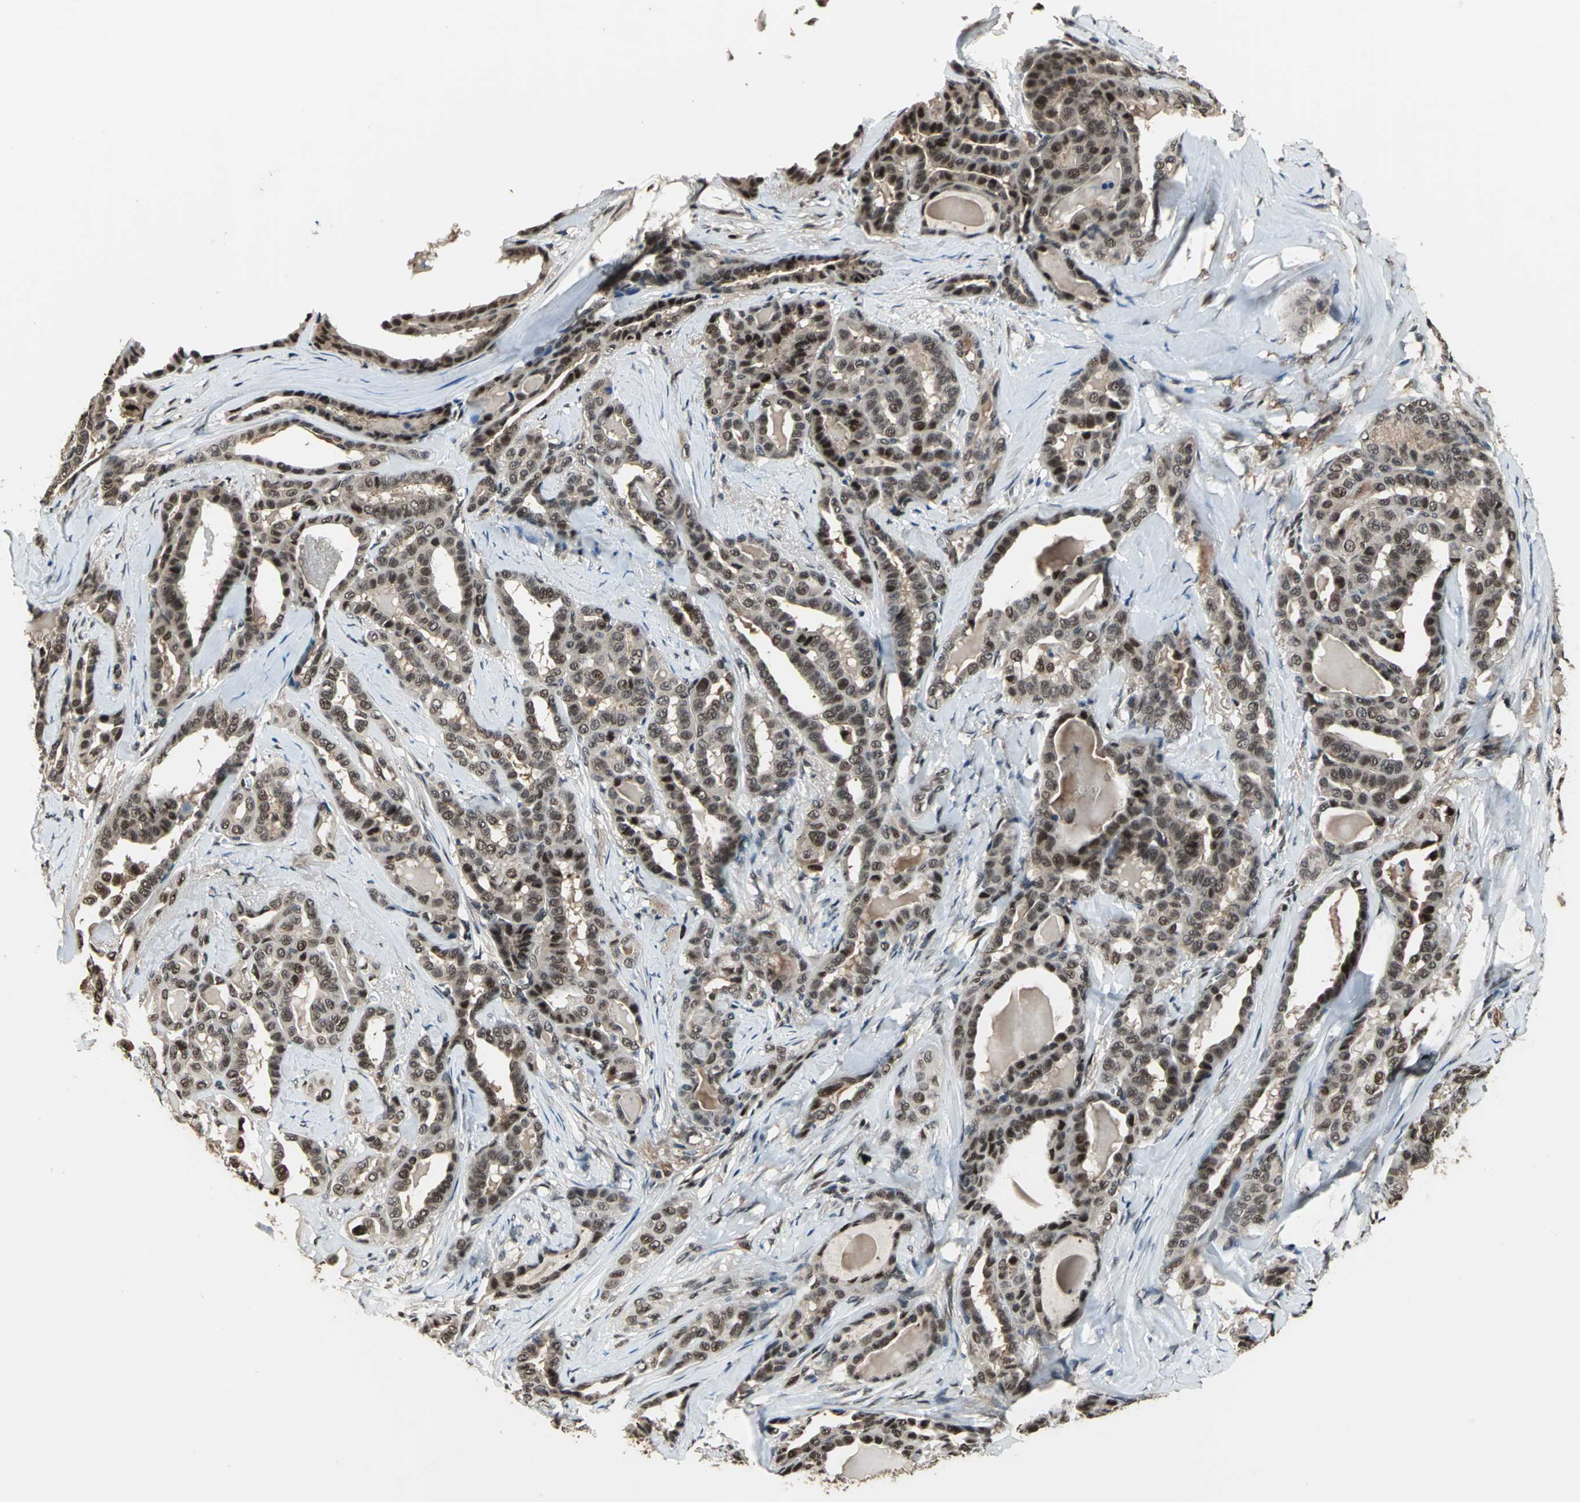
{"staining": {"intensity": "moderate", "quantity": ">75%", "location": "nuclear"}, "tissue": "thyroid cancer", "cell_type": "Tumor cells", "image_type": "cancer", "snomed": [{"axis": "morphology", "description": "Carcinoma, NOS"}, {"axis": "topography", "description": "Thyroid gland"}], "caption": "Thyroid cancer stained with immunohistochemistry demonstrates moderate nuclear positivity in approximately >75% of tumor cells.", "gene": "MIS18BP1", "patient": {"sex": "female", "age": 91}}